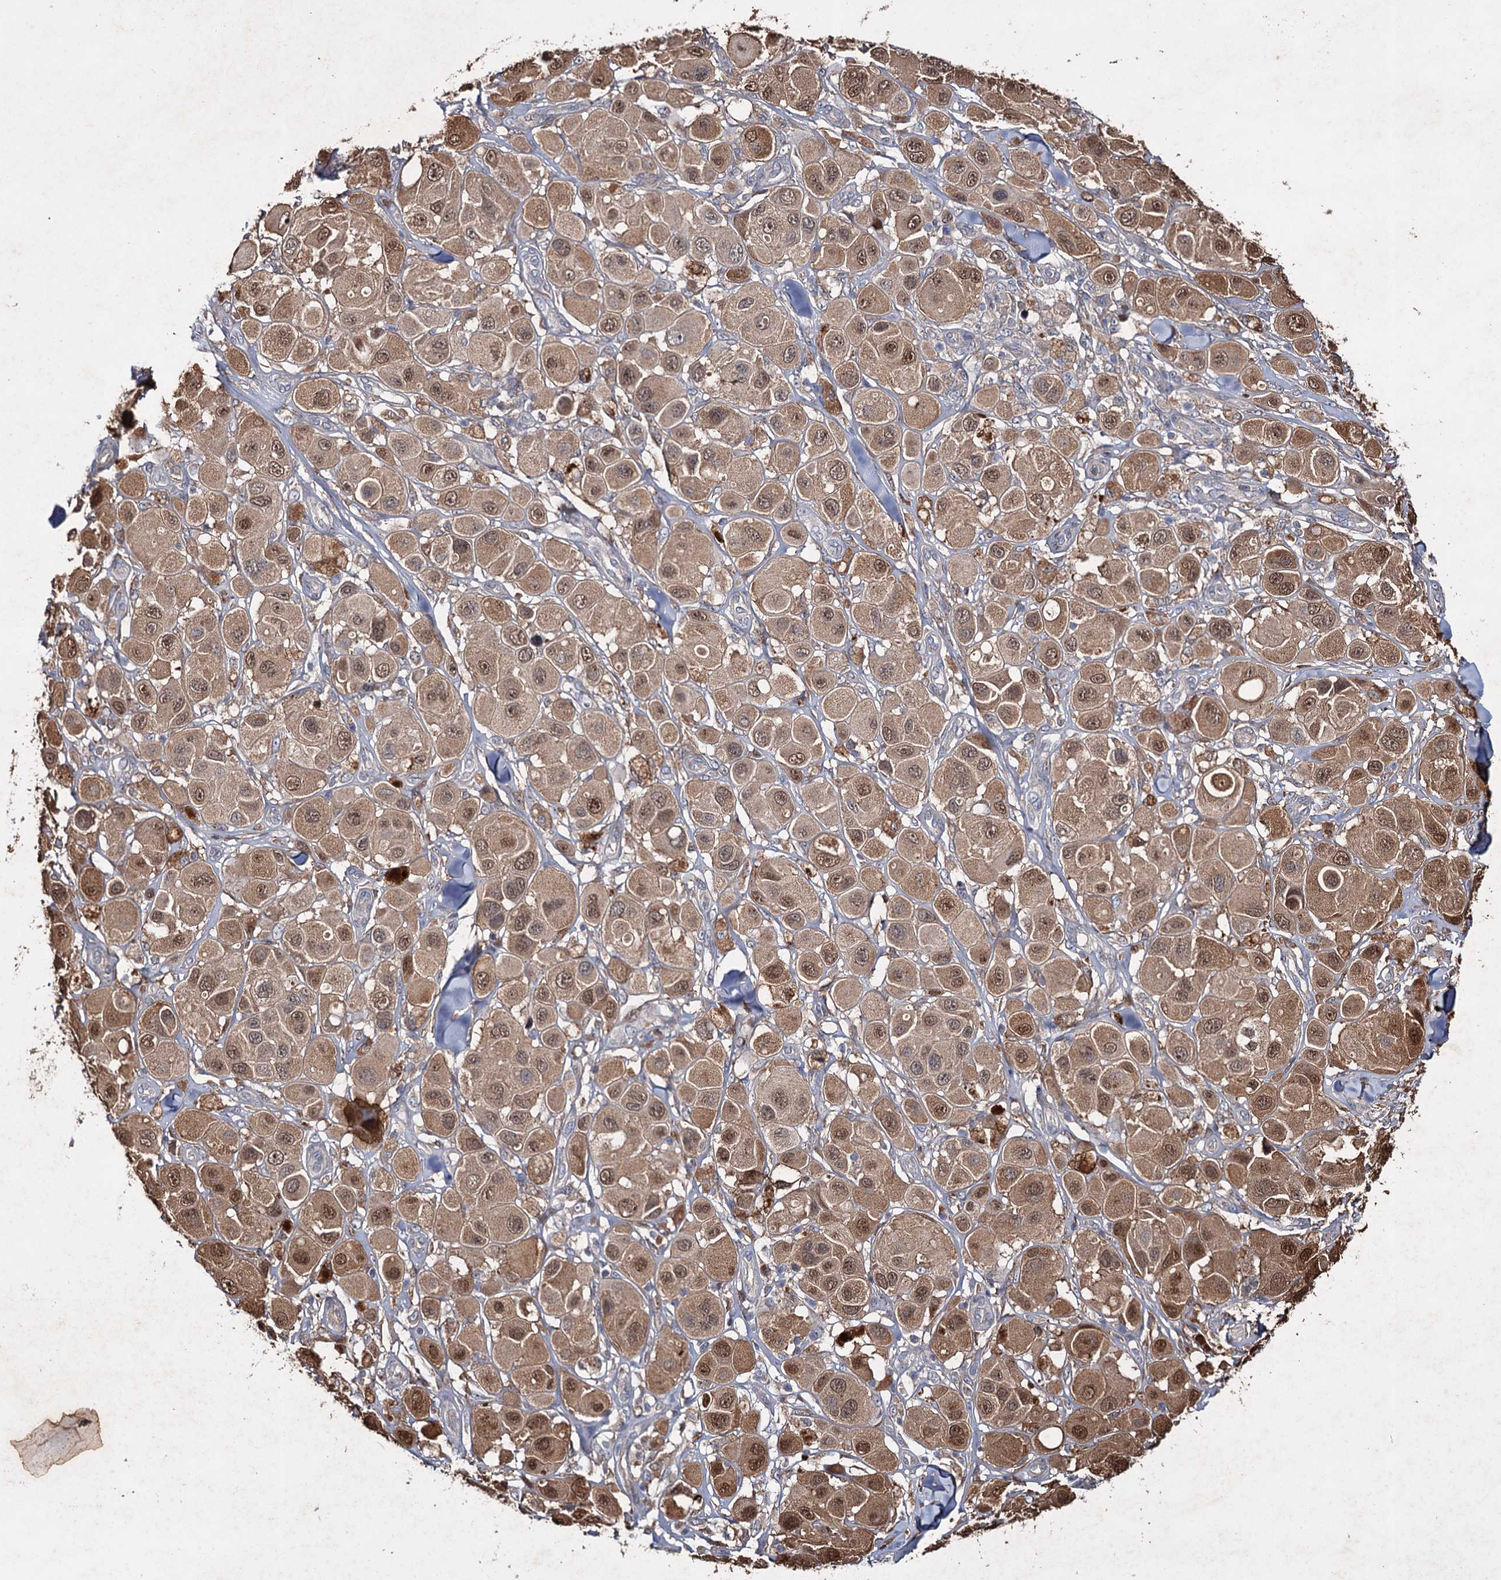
{"staining": {"intensity": "moderate", "quantity": ">75%", "location": "cytoplasmic/membranous,nuclear"}, "tissue": "melanoma", "cell_type": "Tumor cells", "image_type": "cancer", "snomed": [{"axis": "morphology", "description": "Malignant melanoma, Metastatic site"}, {"axis": "topography", "description": "Skin"}], "caption": "There is medium levels of moderate cytoplasmic/membranous and nuclear staining in tumor cells of melanoma, as demonstrated by immunohistochemical staining (brown color).", "gene": "PTPN3", "patient": {"sex": "male", "age": 41}}